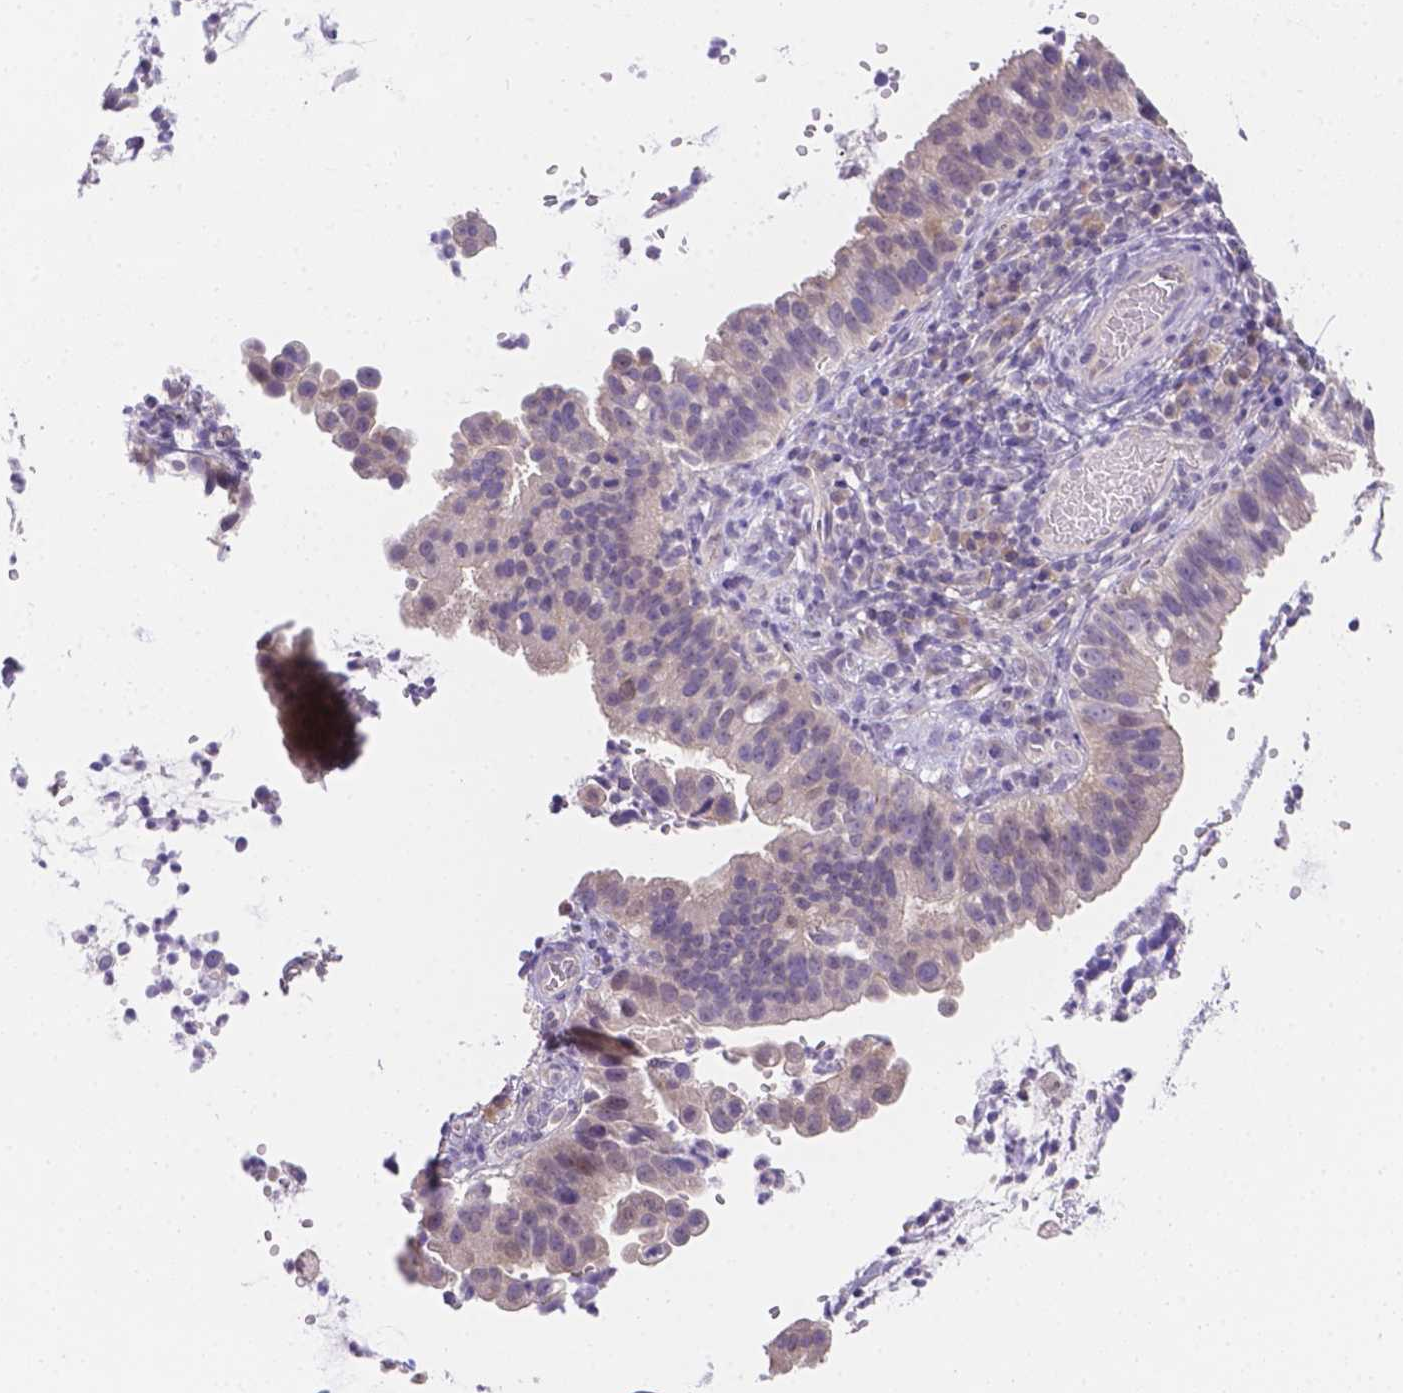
{"staining": {"intensity": "weak", "quantity": "<25%", "location": "cytoplasmic/membranous"}, "tissue": "cervical cancer", "cell_type": "Tumor cells", "image_type": "cancer", "snomed": [{"axis": "morphology", "description": "Adenocarcinoma, NOS"}, {"axis": "topography", "description": "Cervix"}], "caption": "There is no significant positivity in tumor cells of cervical adenocarcinoma.", "gene": "CD96", "patient": {"sex": "female", "age": 34}}